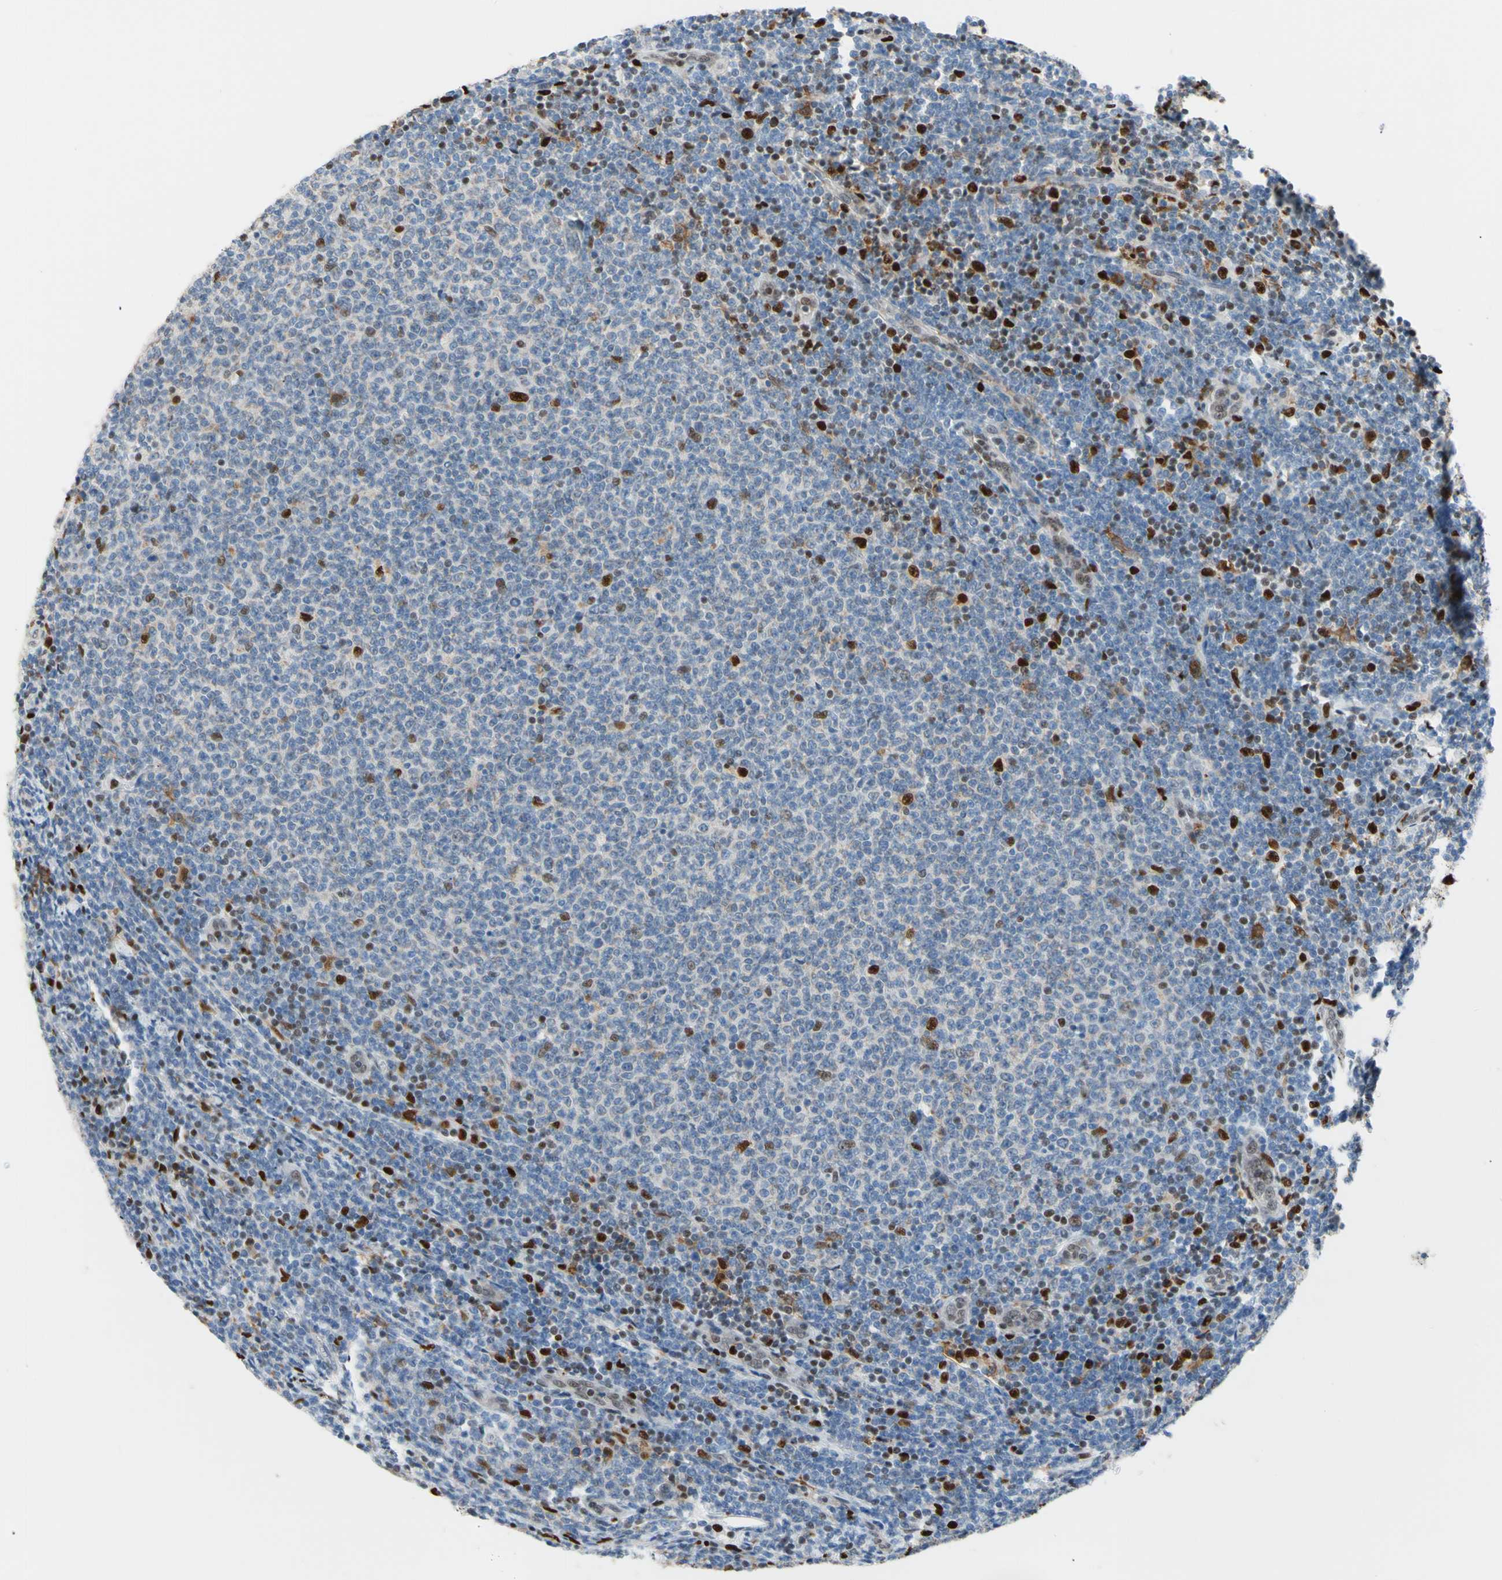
{"staining": {"intensity": "strong", "quantity": "<25%", "location": "nuclear"}, "tissue": "lymphoma", "cell_type": "Tumor cells", "image_type": "cancer", "snomed": [{"axis": "morphology", "description": "Malignant lymphoma, non-Hodgkin's type, Low grade"}, {"axis": "topography", "description": "Lymph node"}], "caption": "The immunohistochemical stain highlights strong nuclear staining in tumor cells of lymphoma tissue.", "gene": "EED", "patient": {"sex": "male", "age": 66}}